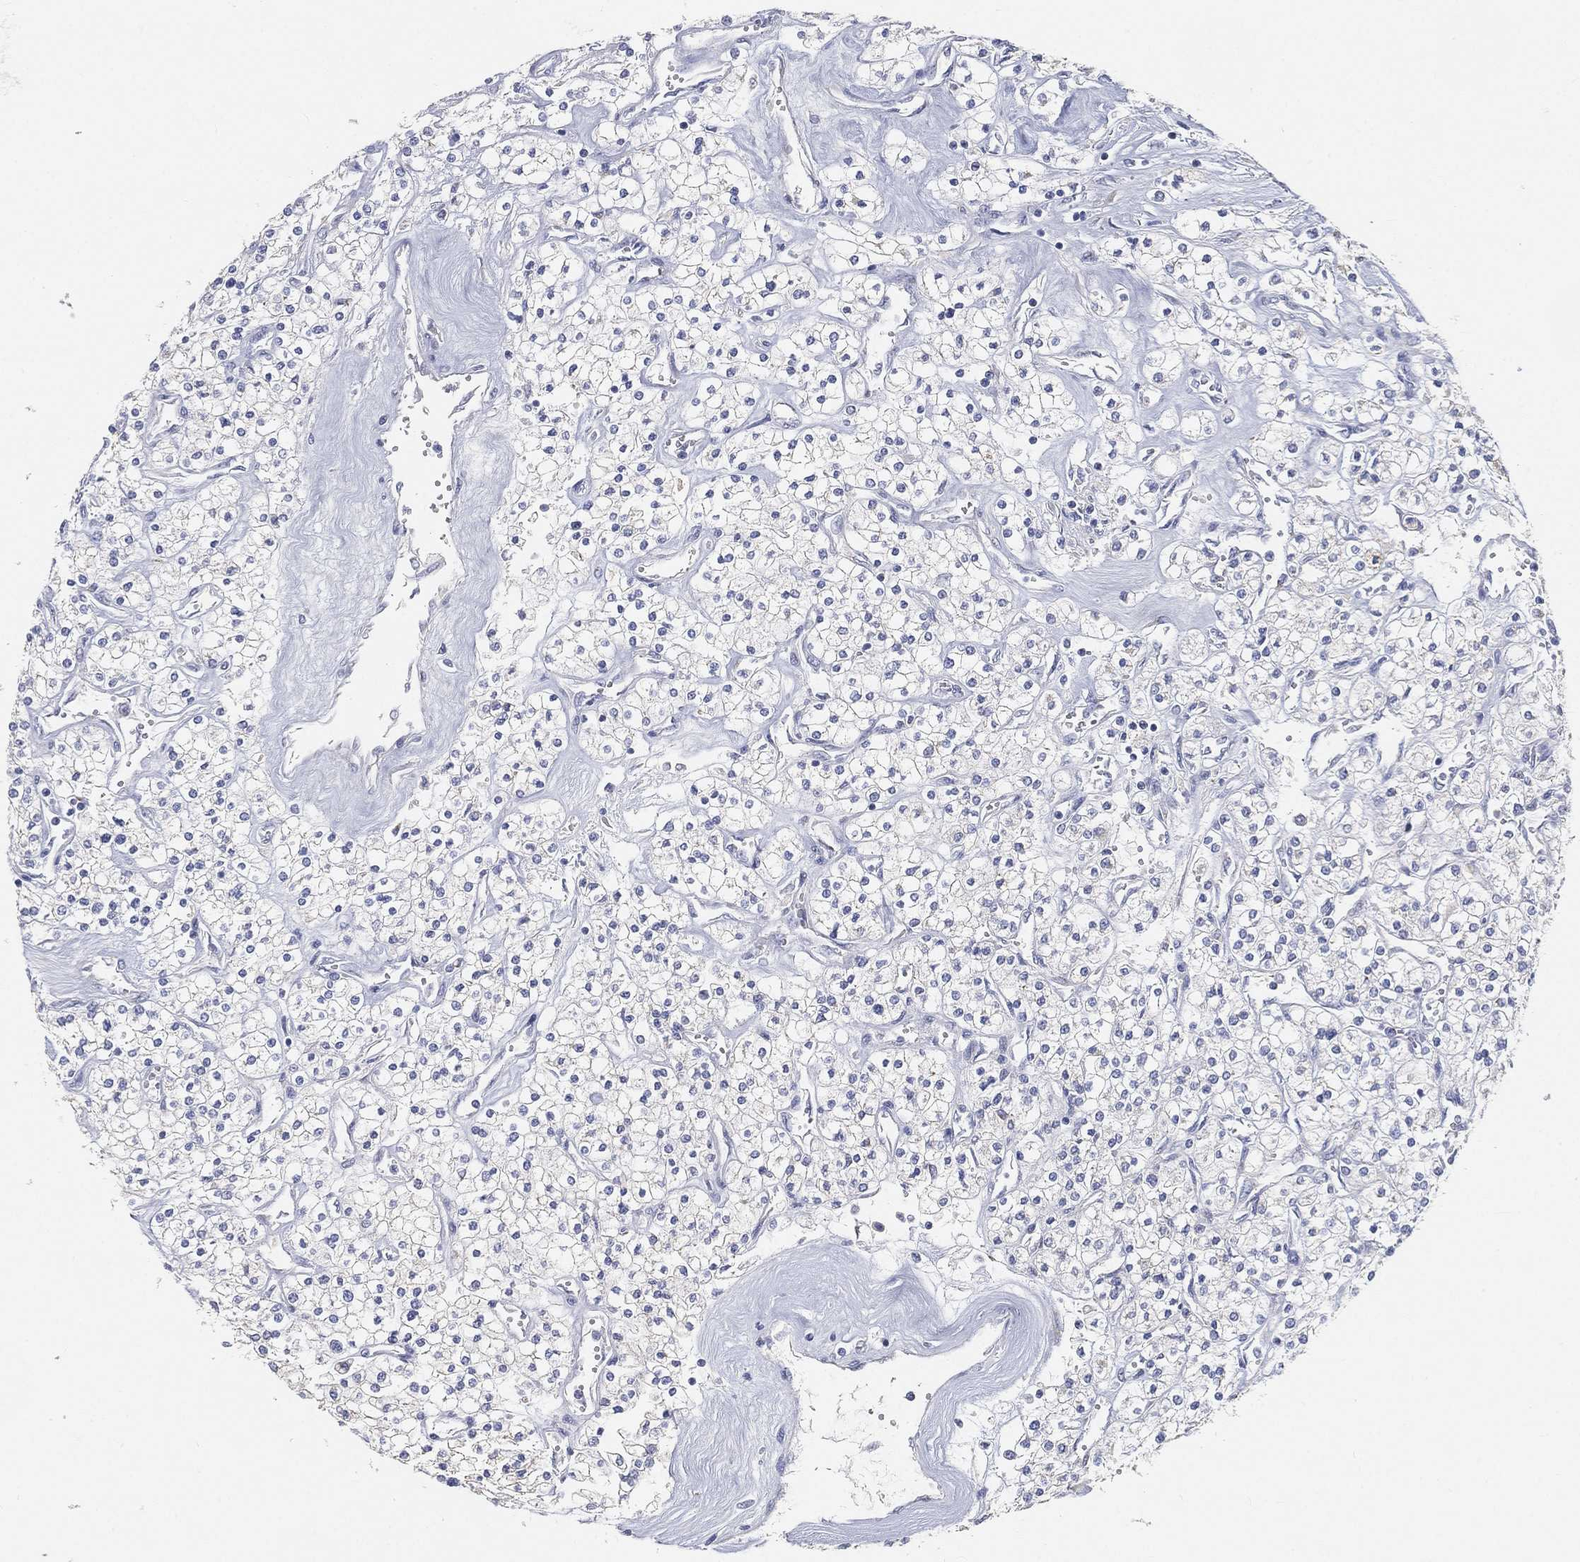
{"staining": {"intensity": "negative", "quantity": "none", "location": "none"}, "tissue": "renal cancer", "cell_type": "Tumor cells", "image_type": "cancer", "snomed": [{"axis": "morphology", "description": "Adenocarcinoma, NOS"}, {"axis": "topography", "description": "Kidney"}], "caption": "Renal cancer (adenocarcinoma) was stained to show a protein in brown. There is no significant staining in tumor cells.", "gene": "TMEM25", "patient": {"sex": "male", "age": 80}}